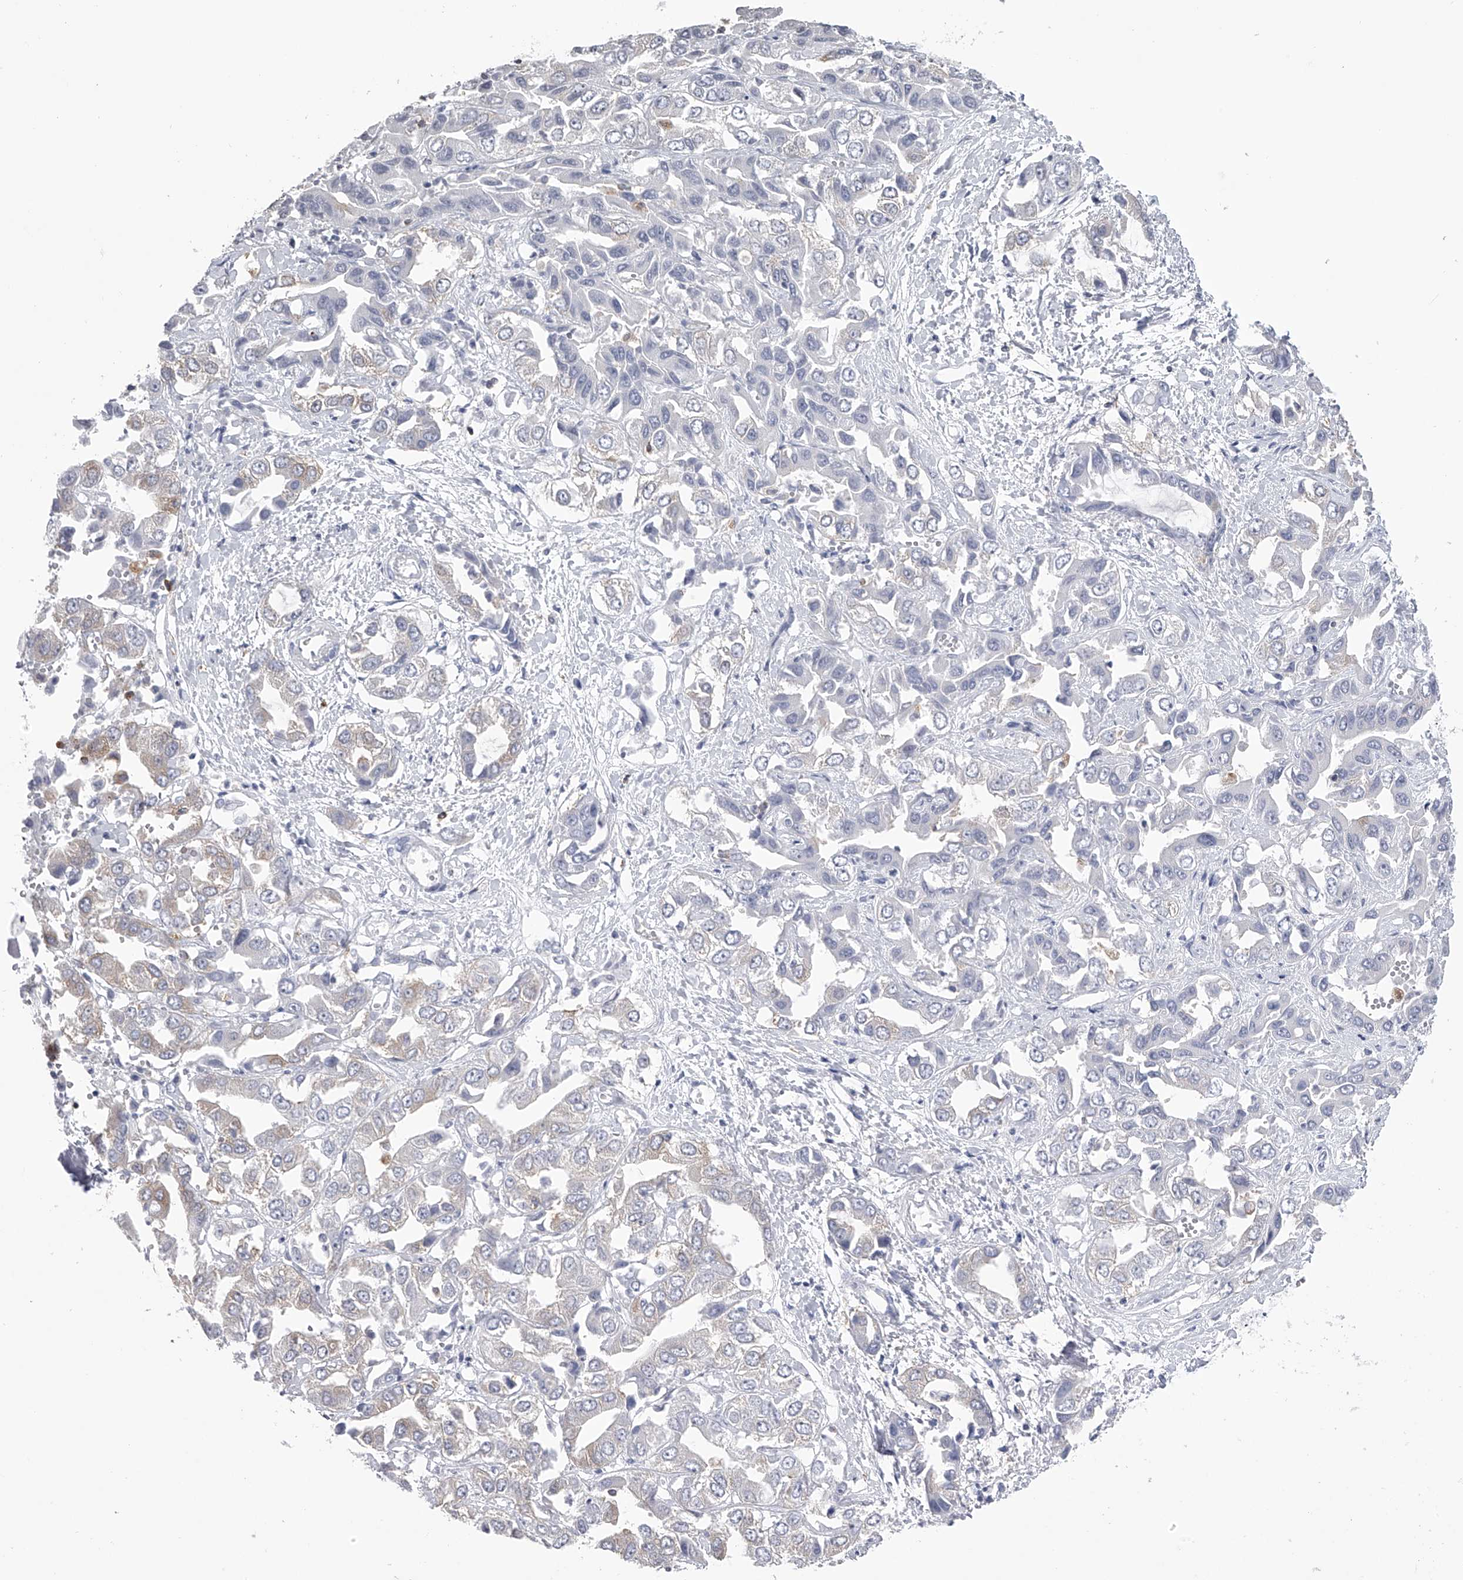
{"staining": {"intensity": "weak", "quantity": "<25%", "location": "cytoplasmic/membranous"}, "tissue": "liver cancer", "cell_type": "Tumor cells", "image_type": "cancer", "snomed": [{"axis": "morphology", "description": "Cholangiocarcinoma"}, {"axis": "topography", "description": "Liver"}], "caption": "IHC histopathology image of liver cholangiocarcinoma stained for a protein (brown), which demonstrates no positivity in tumor cells.", "gene": "TASP1", "patient": {"sex": "female", "age": 52}}